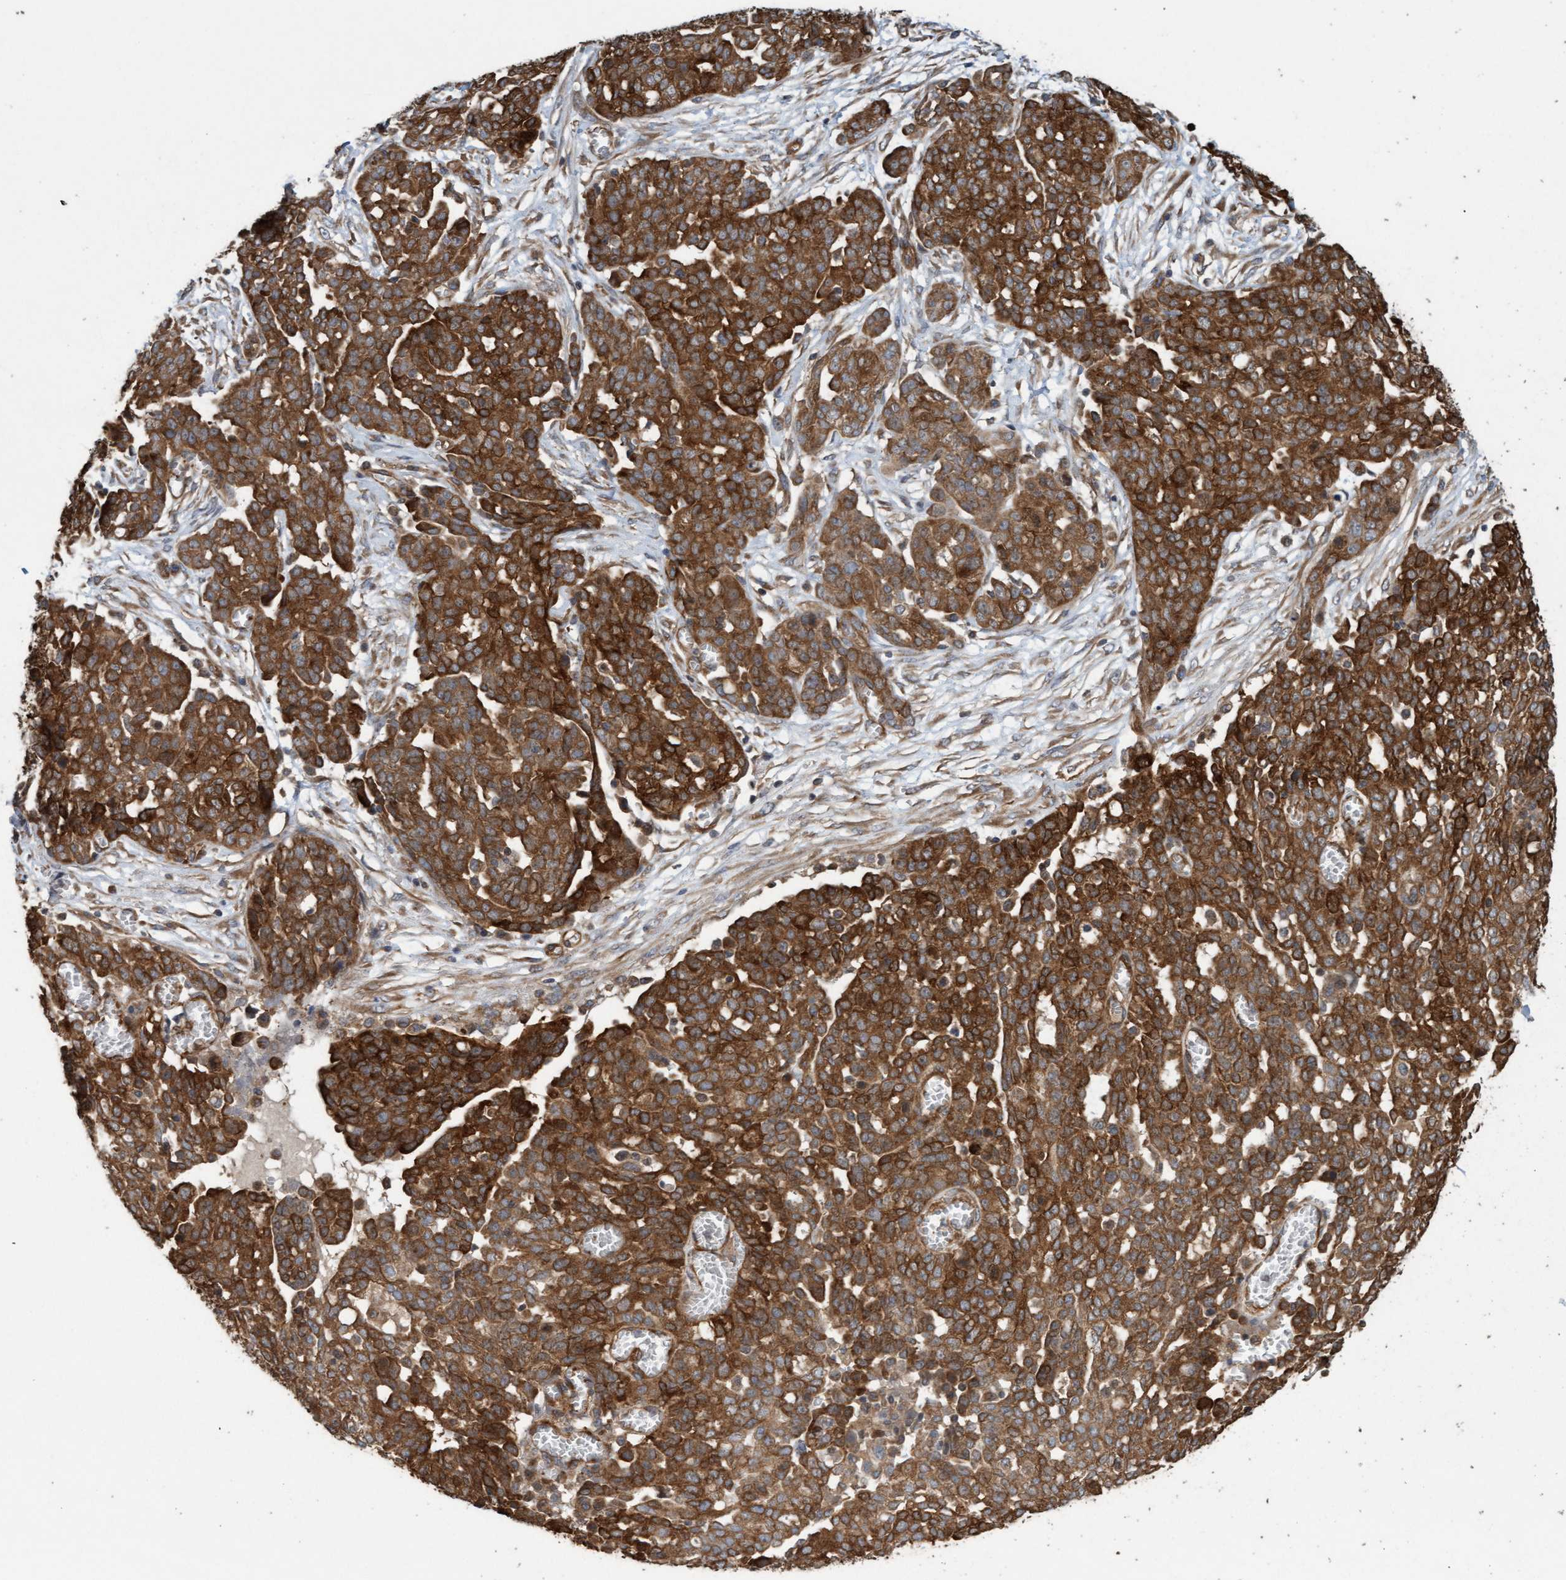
{"staining": {"intensity": "strong", "quantity": ">75%", "location": "cytoplasmic/membranous"}, "tissue": "ovarian cancer", "cell_type": "Tumor cells", "image_type": "cancer", "snomed": [{"axis": "morphology", "description": "Cystadenocarcinoma, serous, NOS"}, {"axis": "topography", "description": "Soft tissue"}, {"axis": "topography", "description": "Ovary"}], "caption": "Ovarian cancer stained with immunohistochemistry (IHC) displays strong cytoplasmic/membranous staining in about >75% of tumor cells. Ihc stains the protein of interest in brown and the nuclei are stained blue.", "gene": "CDC42EP4", "patient": {"sex": "female", "age": 57}}